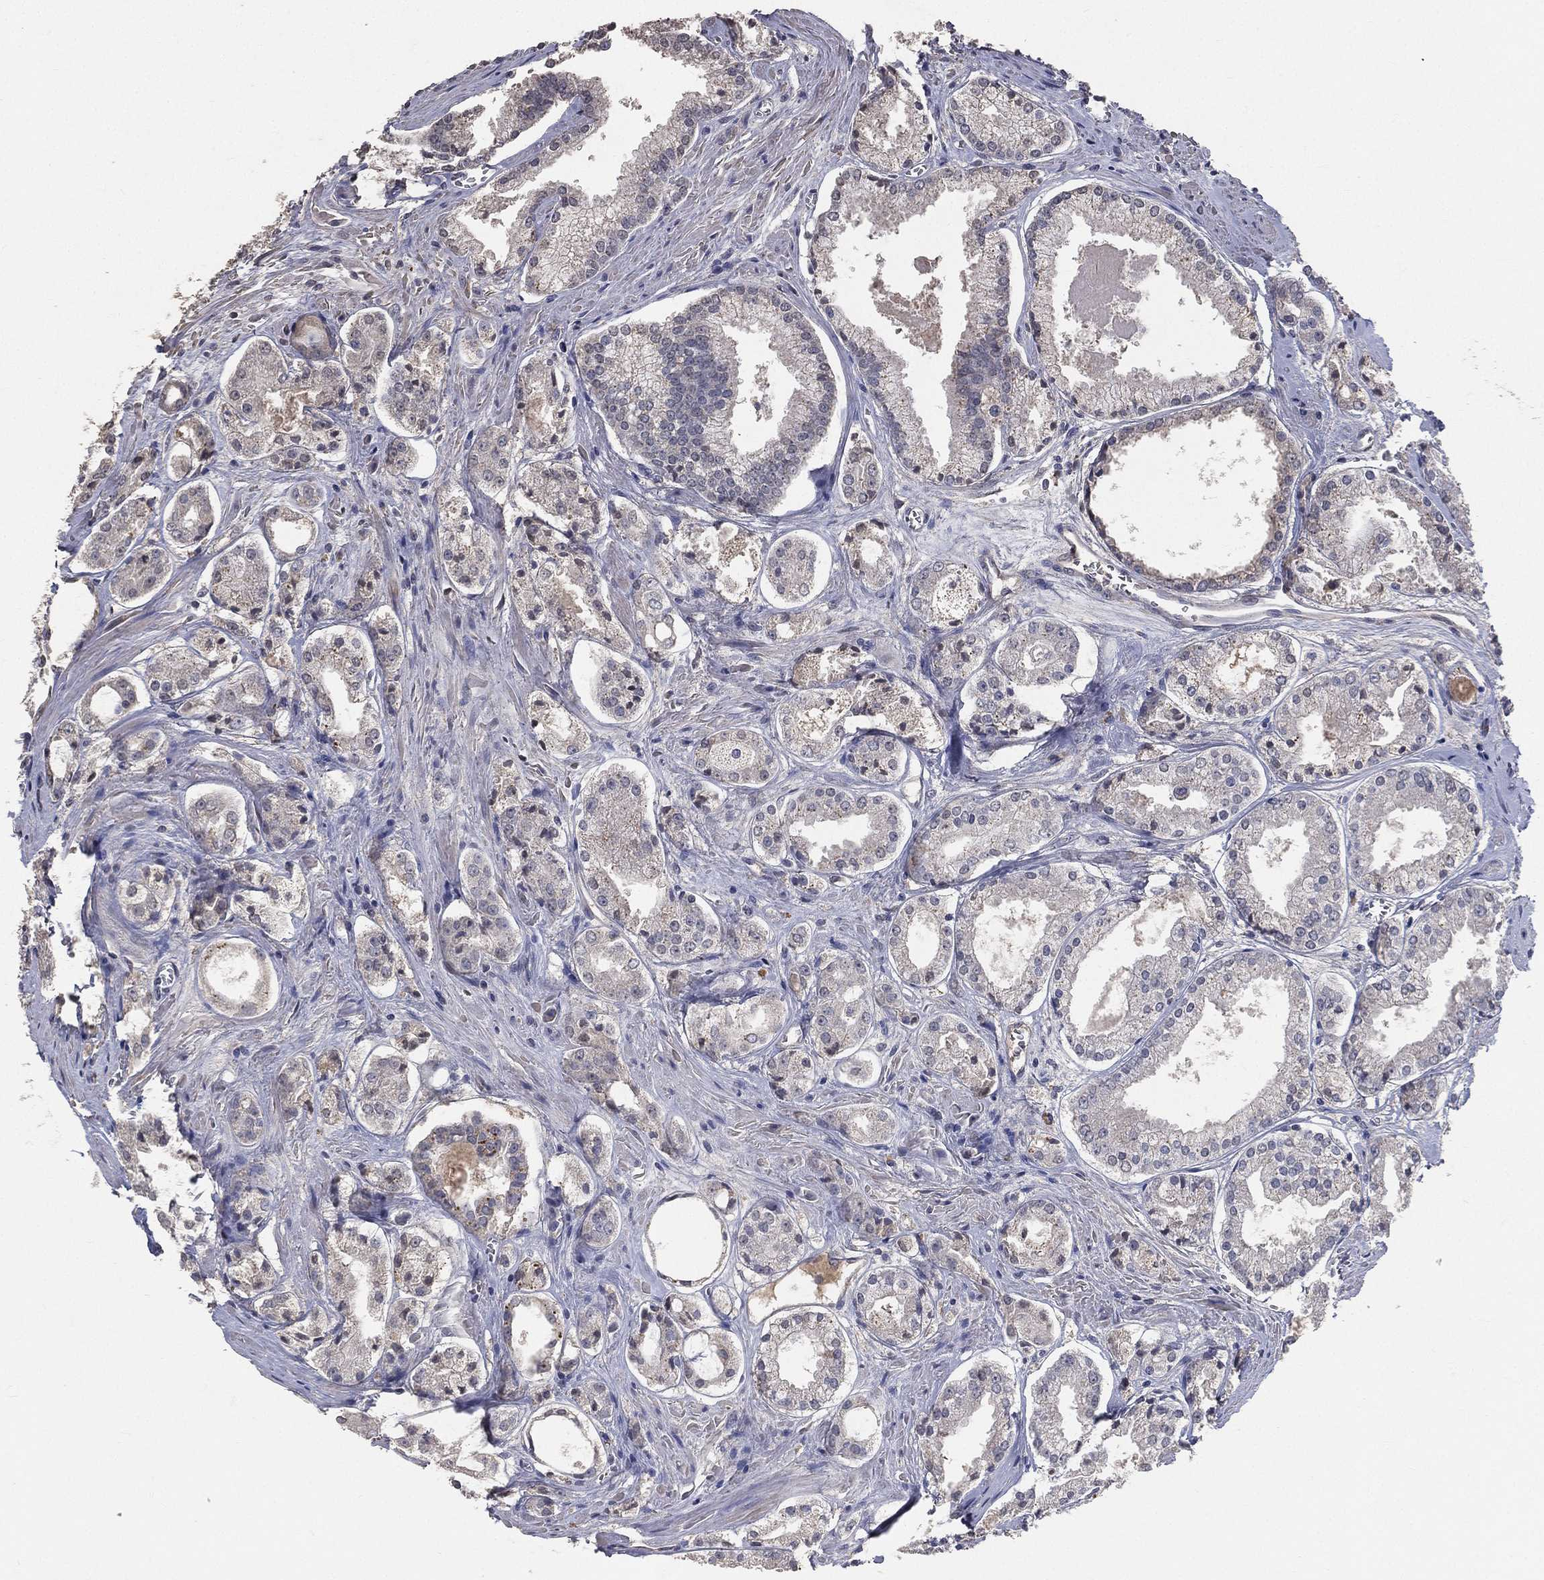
{"staining": {"intensity": "negative", "quantity": "none", "location": "none"}, "tissue": "prostate cancer", "cell_type": "Tumor cells", "image_type": "cancer", "snomed": [{"axis": "morphology", "description": "Adenocarcinoma, NOS"}, {"axis": "topography", "description": "Prostate"}], "caption": "Tumor cells show no significant protein positivity in prostate cancer. Brightfield microscopy of IHC stained with DAB (brown) and hematoxylin (blue), captured at high magnification.", "gene": "SNAP25", "patient": {"sex": "male", "age": 72}}